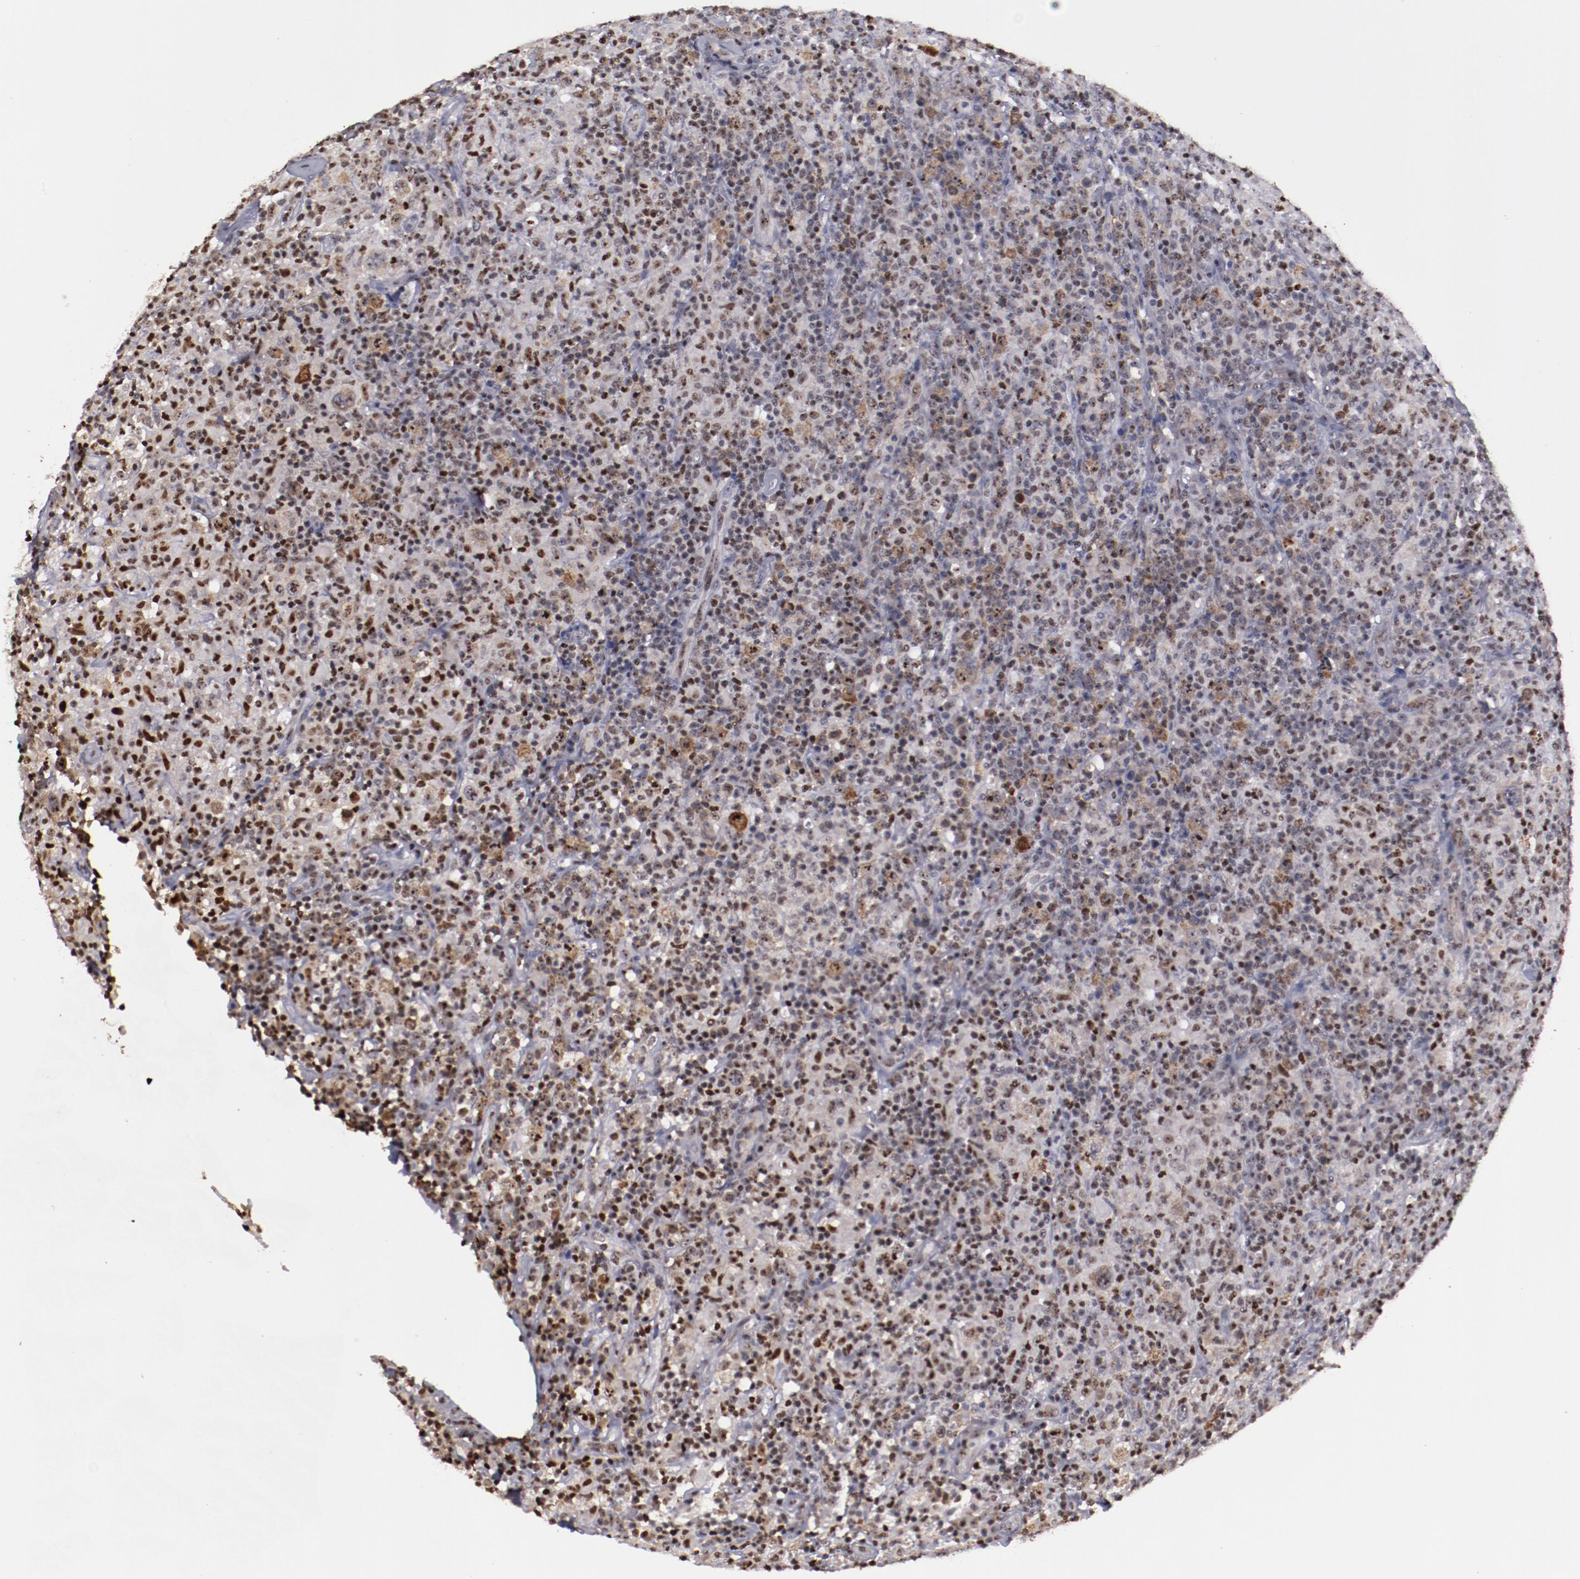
{"staining": {"intensity": "moderate", "quantity": "25%-75%", "location": "nuclear"}, "tissue": "lymphoma", "cell_type": "Tumor cells", "image_type": "cancer", "snomed": [{"axis": "morphology", "description": "Hodgkin's disease, NOS"}, {"axis": "topography", "description": "Lymph node"}], "caption": "The micrograph reveals immunohistochemical staining of Hodgkin's disease. There is moderate nuclear staining is seen in about 25%-75% of tumor cells.", "gene": "DDX24", "patient": {"sex": "male", "age": 65}}